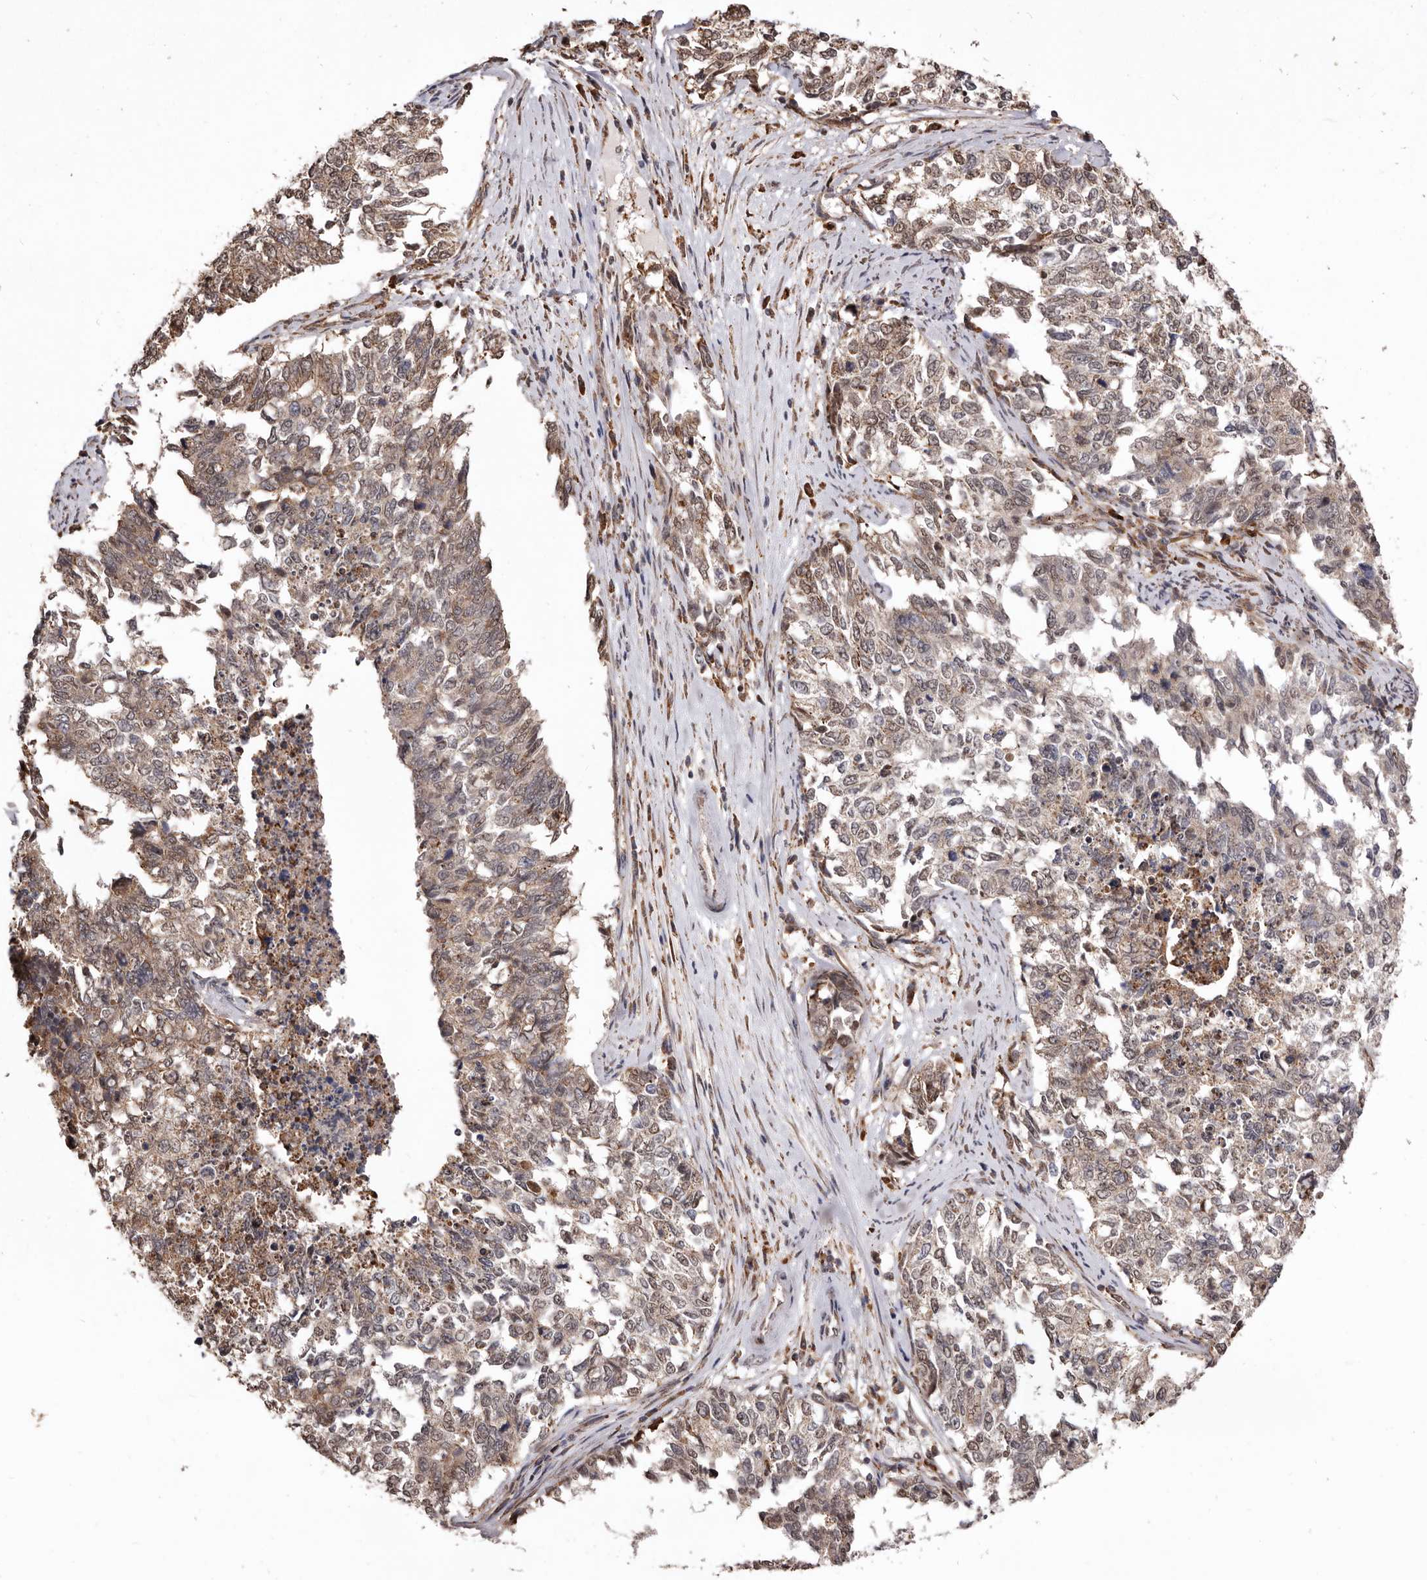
{"staining": {"intensity": "weak", "quantity": "25%-75%", "location": "cytoplasmic/membranous,nuclear"}, "tissue": "cervical cancer", "cell_type": "Tumor cells", "image_type": "cancer", "snomed": [{"axis": "morphology", "description": "Squamous cell carcinoma, NOS"}, {"axis": "topography", "description": "Cervix"}], "caption": "Tumor cells display low levels of weak cytoplasmic/membranous and nuclear staining in approximately 25%-75% of cells in human cervical cancer (squamous cell carcinoma). The staining was performed using DAB (3,3'-diaminobenzidine) to visualize the protein expression in brown, while the nuclei were stained in blue with hematoxylin (Magnification: 20x).", "gene": "RRM2B", "patient": {"sex": "female", "age": 63}}